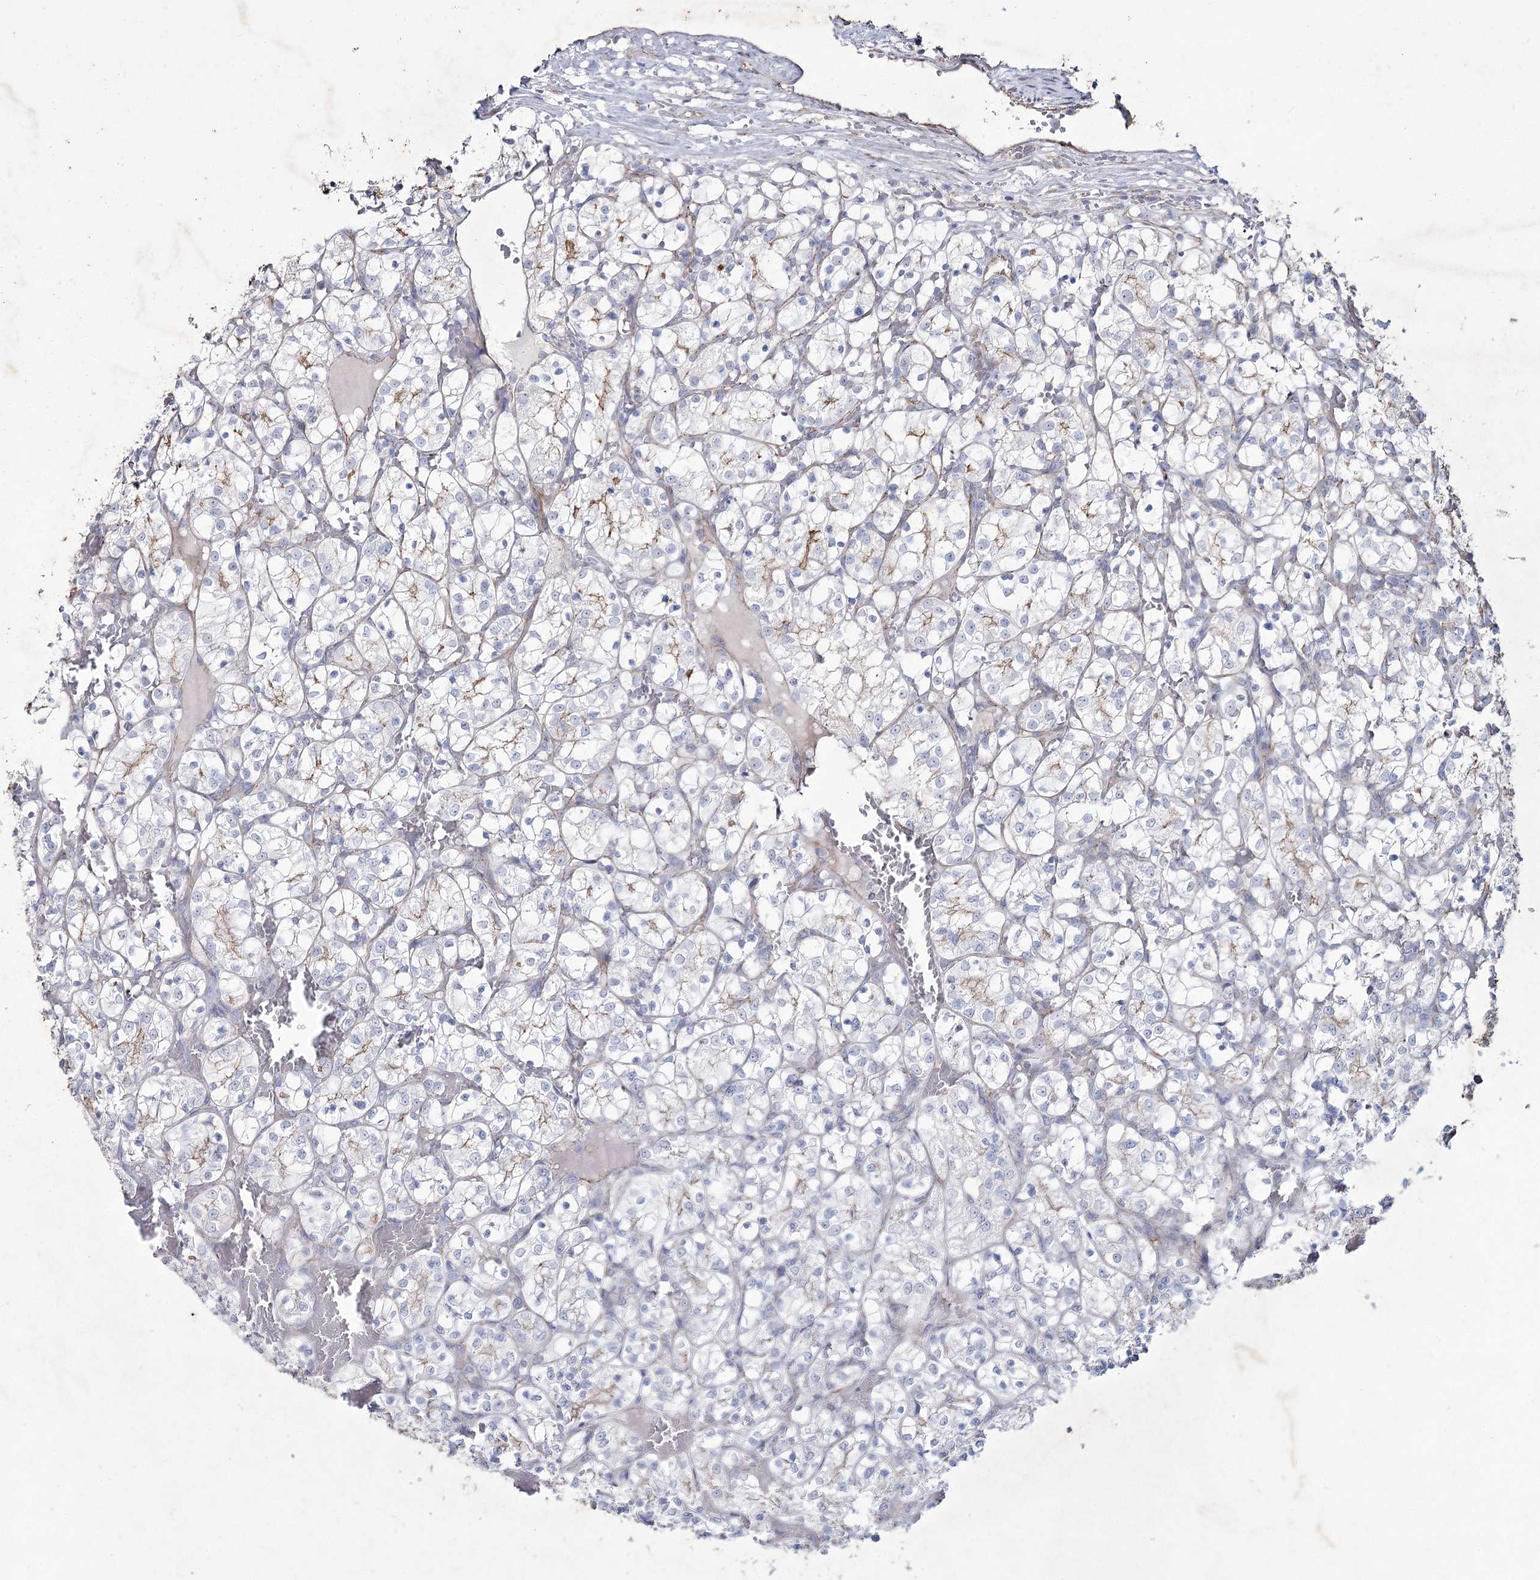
{"staining": {"intensity": "weak", "quantity": "<25%", "location": "cytoplasmic/membranous"}, "tissue": "renal cancer", "cell_type": "Tumor cells", "image_type": "cancer", "snomed": [{"axis": "morphology", "description": "Adenocarcinoma, NOS"}, {"axis": "topography", "description": "Kidney"}], "caption": "IHC of adenocarcinoma (renal) exhibits no positivity in tumor cells.", "gene": "LDLRAD3", "patient": {"sex": "female", "age": 69}}